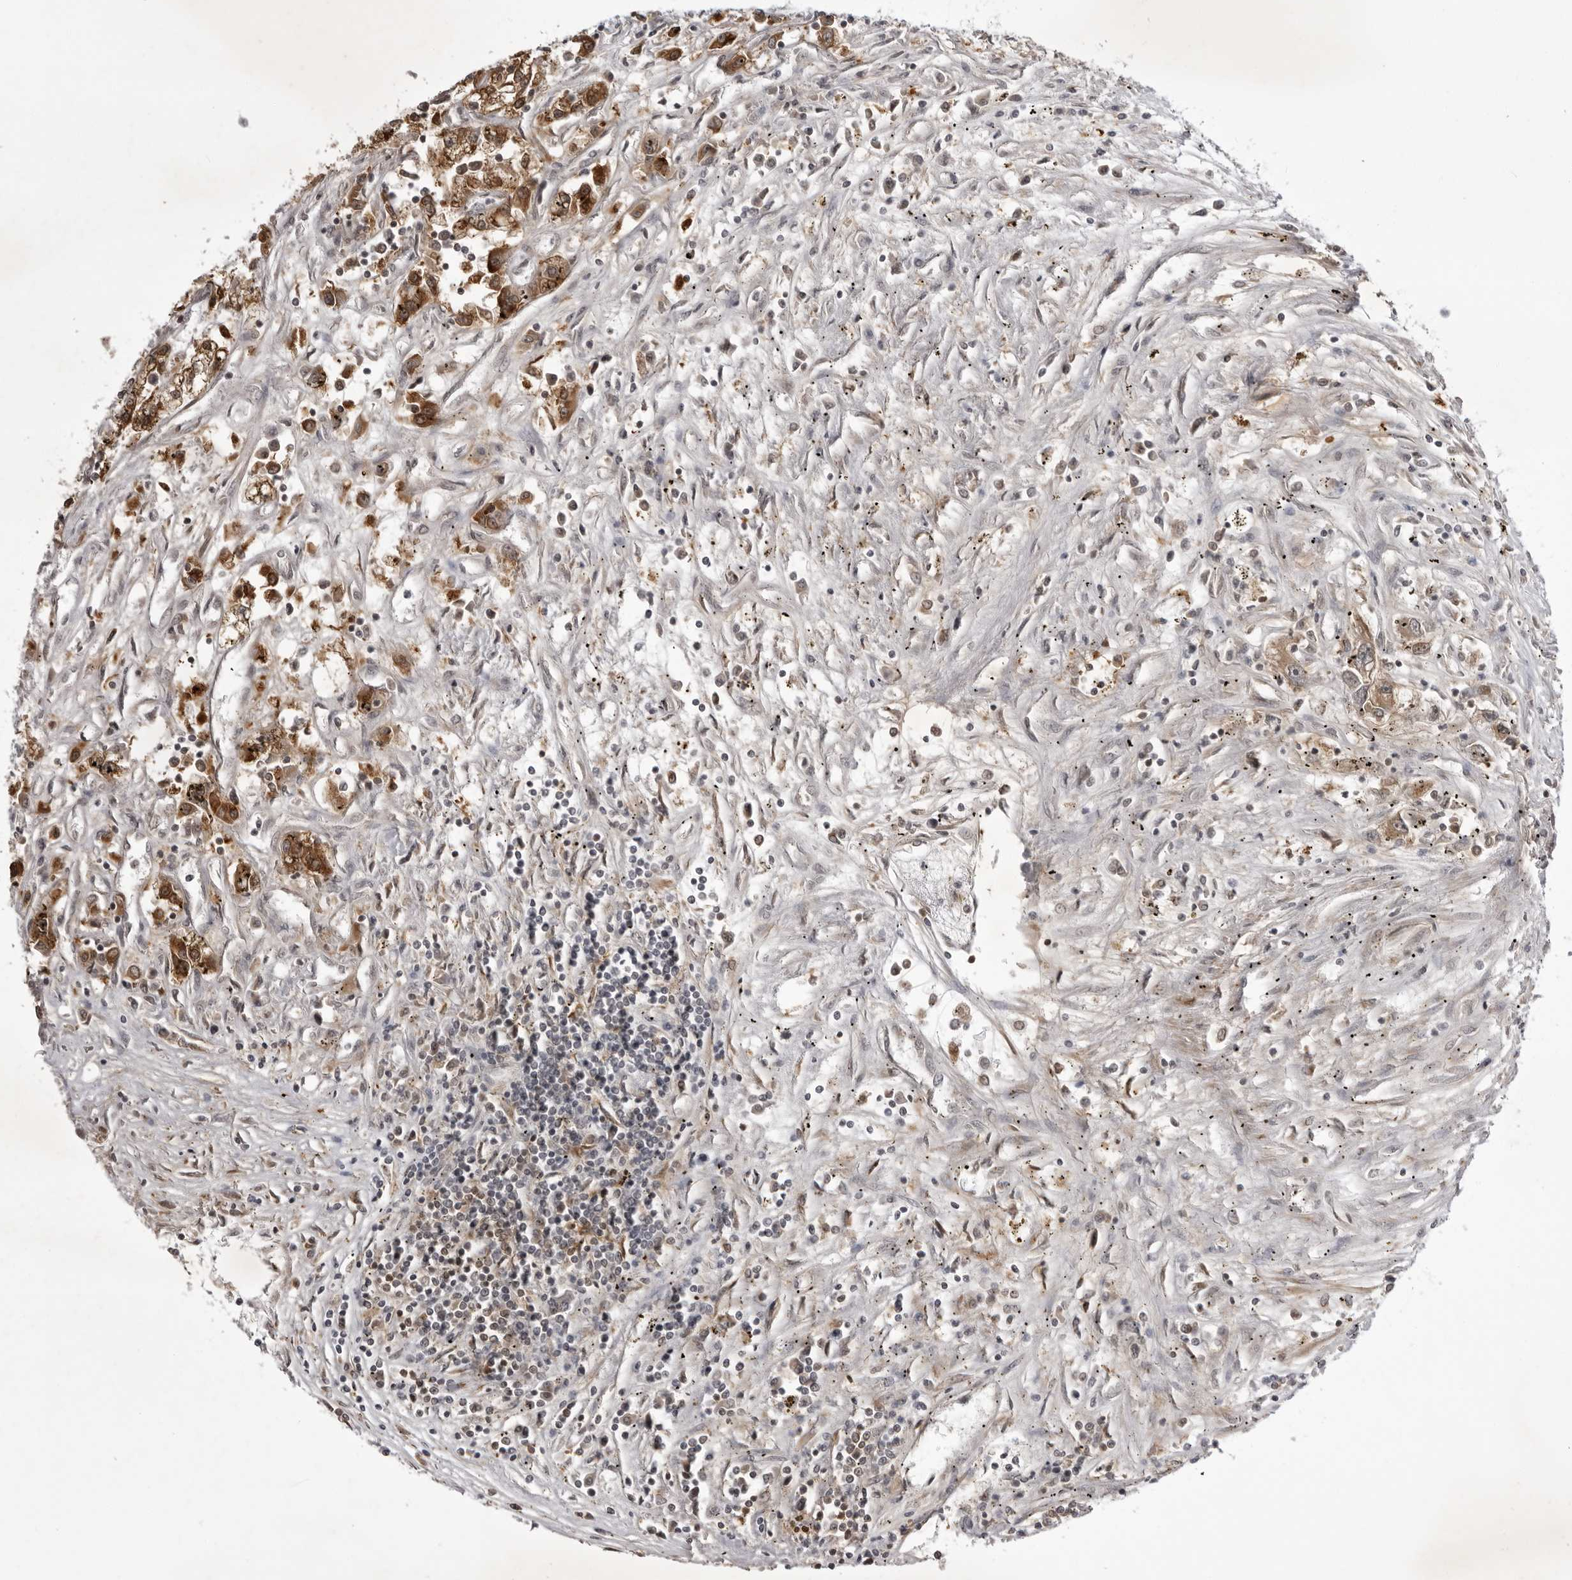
{"staining": {"intensity": "strong", "quantity": ">75%", "location": "cytoplasmic/membranous"}, "tissue": "renal cancer", "cell_type": "Tumor cells", "image_type": "cancer", "snomed": [{"axis": "morphology", "description": "Adenocarcinoma, NOS"}, {"axis": "topography", "description": "Kidney"}], "caption": "Immunohistochemistry (IHC) of renal cancer (adenocarcinoma) demonstrates high levels of strong cytoplasmic/membranous positivity in about >75% of tumor cells.", "gene": "USP43", "patient": {"sex": "female", "age": 52}}